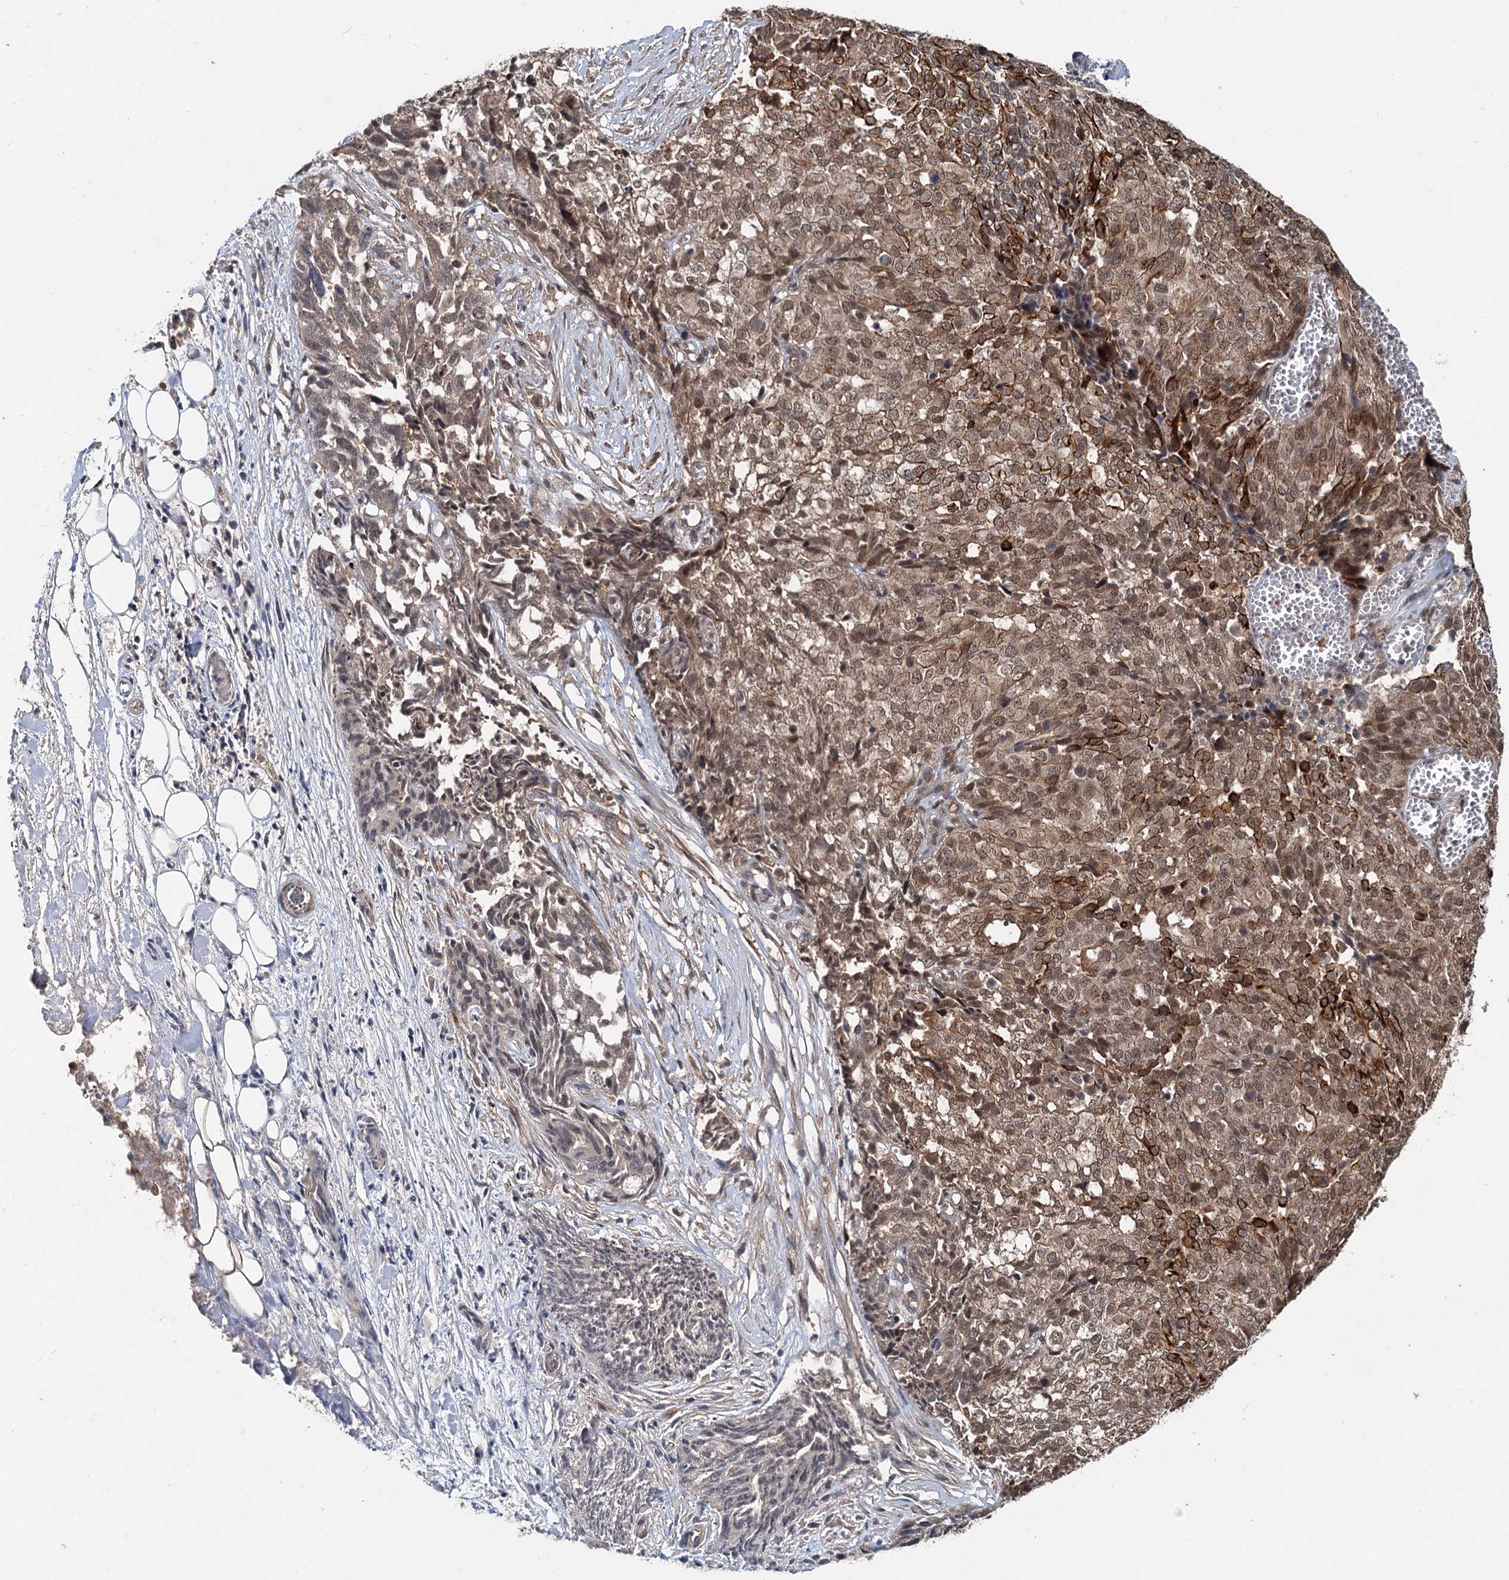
{"staining": {"intensity": "moderate", "quantity": ">75%", "location": "cytoplasmic/membranous,nuclear"}, "tissue": "ovarian cancer", "cell_type": "Tumor cells", "image_type": "cancer", "snomed": [{"axis": "morphology", "description": "Cystadenocarcinoma, serous, NOS"}, {"axis": "topography", "description": "Soft tissue"}, {"axis": "topography", "description": "Ovary"}], "caption": "A histopathology image of human ovarian serous cystadenocarcinoma stained for a protein demonstrates moderate cytoplasmic/membranous and nuclear brown staining in tumor cells.", "gene": "RITA1", "patient": {"sex": "female", "age": 57}}